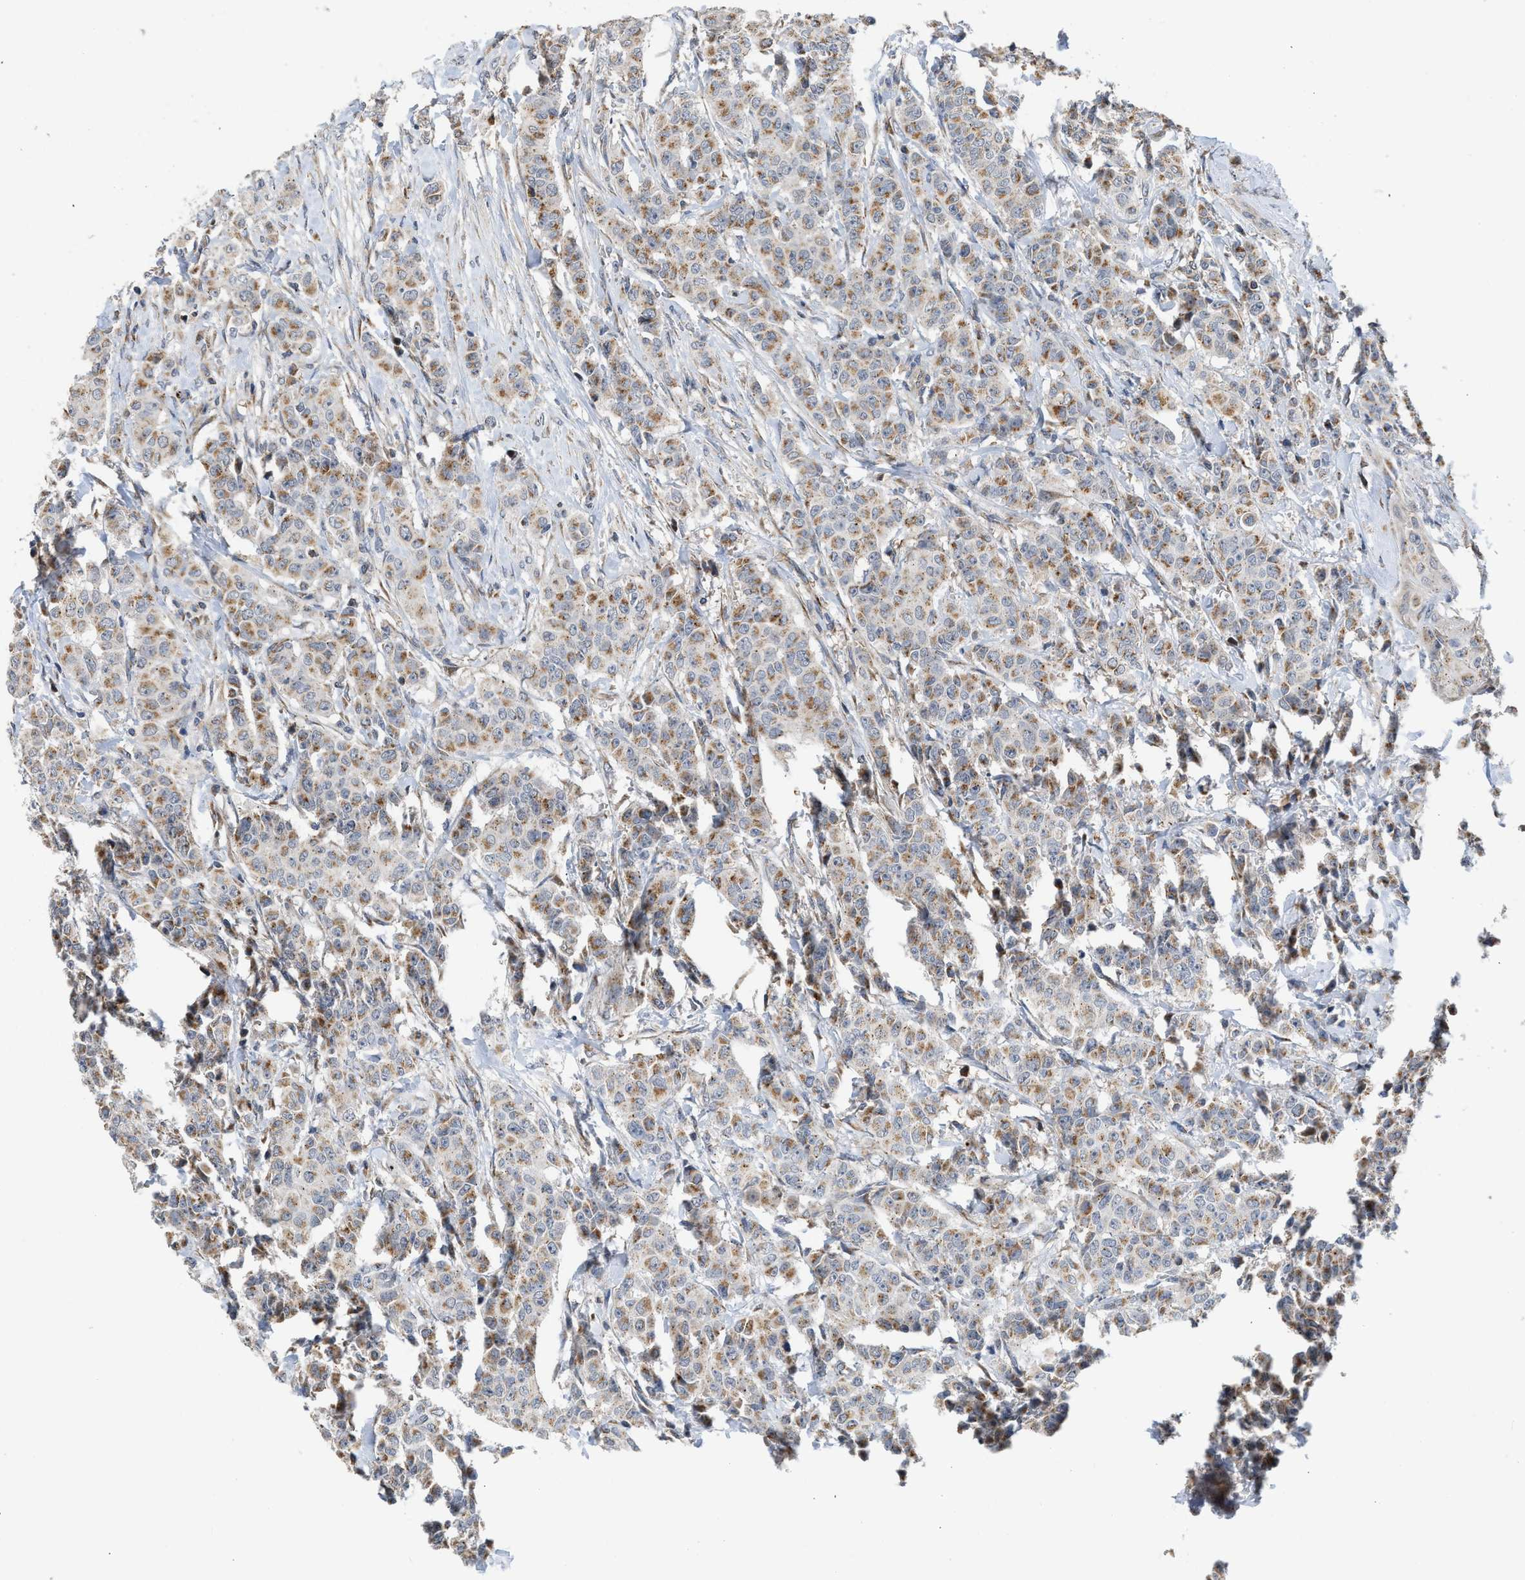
{"staining": {"intensity": "moderate", "quantity": ">75%", "location": "cytoplasmic/membranous"}, "tissue": "breast cancer", "cell_type": "Tumor cells", "image_type": "cancer", "snomed": [{"axis": "morphology", "description": "Normal tissue, NOS"}, {"axis": "morphology", "description": "Duct carcinoma"}, {"axis": "topography", "description": "Breast"}], "caption": "About >75% of tumor cells in breast invasive ductal carcinoma demonstrate moderate cytoplasmic/membranous protein expression as visualized by brown immunohistochemical staining.", "gene": "PIM1", "patient": {"sex": "female", "age": 40}}